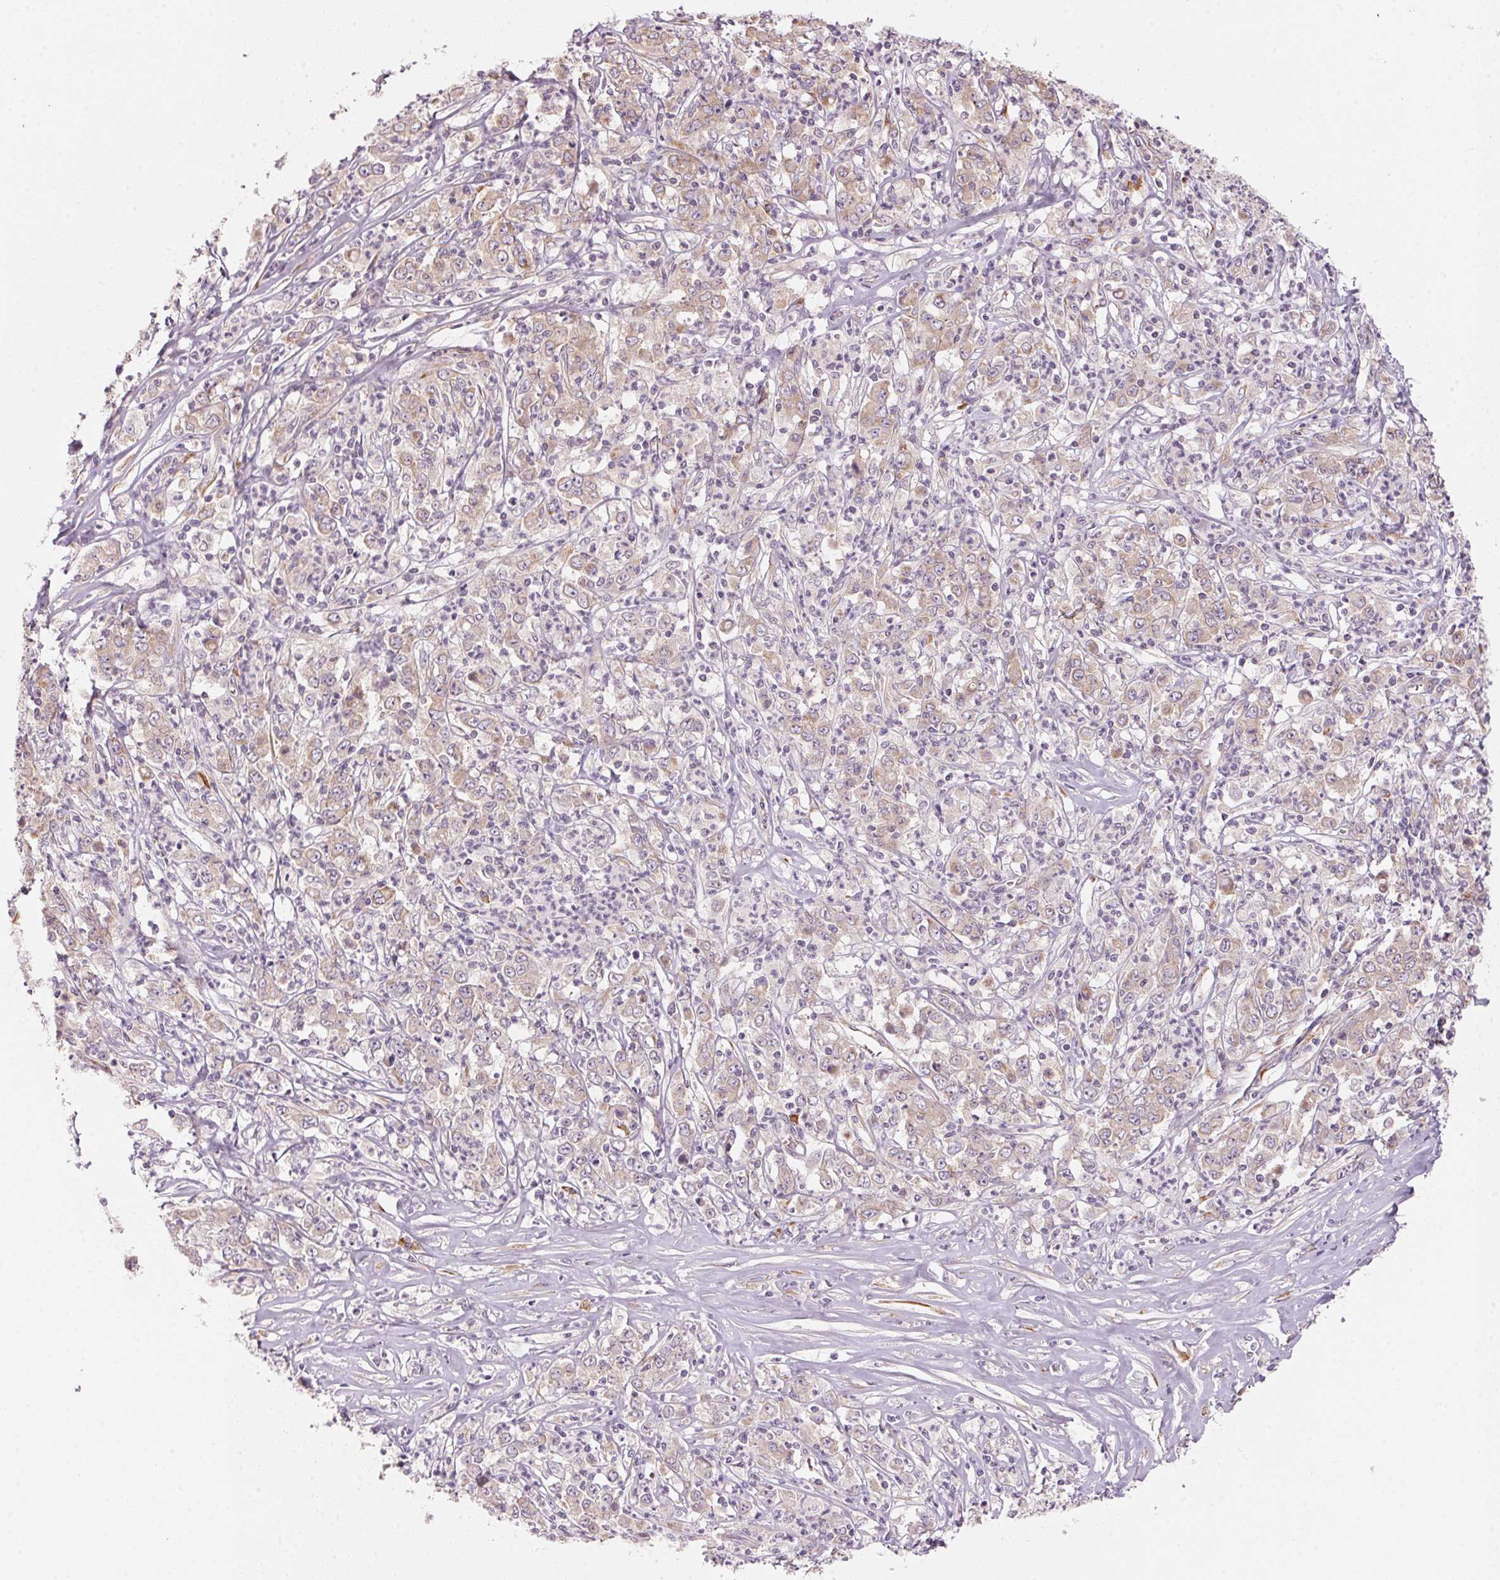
{"staining": {"intensity": "weak", "quantity": "25%-75%", "location": "cytoplasmic/membranous"}, "tissue": "stomach cancer", "cell_type": "Tumor cells", "image_type": "cancer", "snomed": [{"axis": "morphology", "description": "Adenocarcinoma, NOS"}, {"axis": "topography", "description": "Stomach, lower"}], "caption": "Stomach cancer (adenocarcinoma) was stained to show a protein in brown. There is low levels of weak cytoplasmic/membranous expression in approximately 25%-75% of tumor cells.", "gene": "BLOC1S2", "patient": {"sex": "female", "age": 71}}